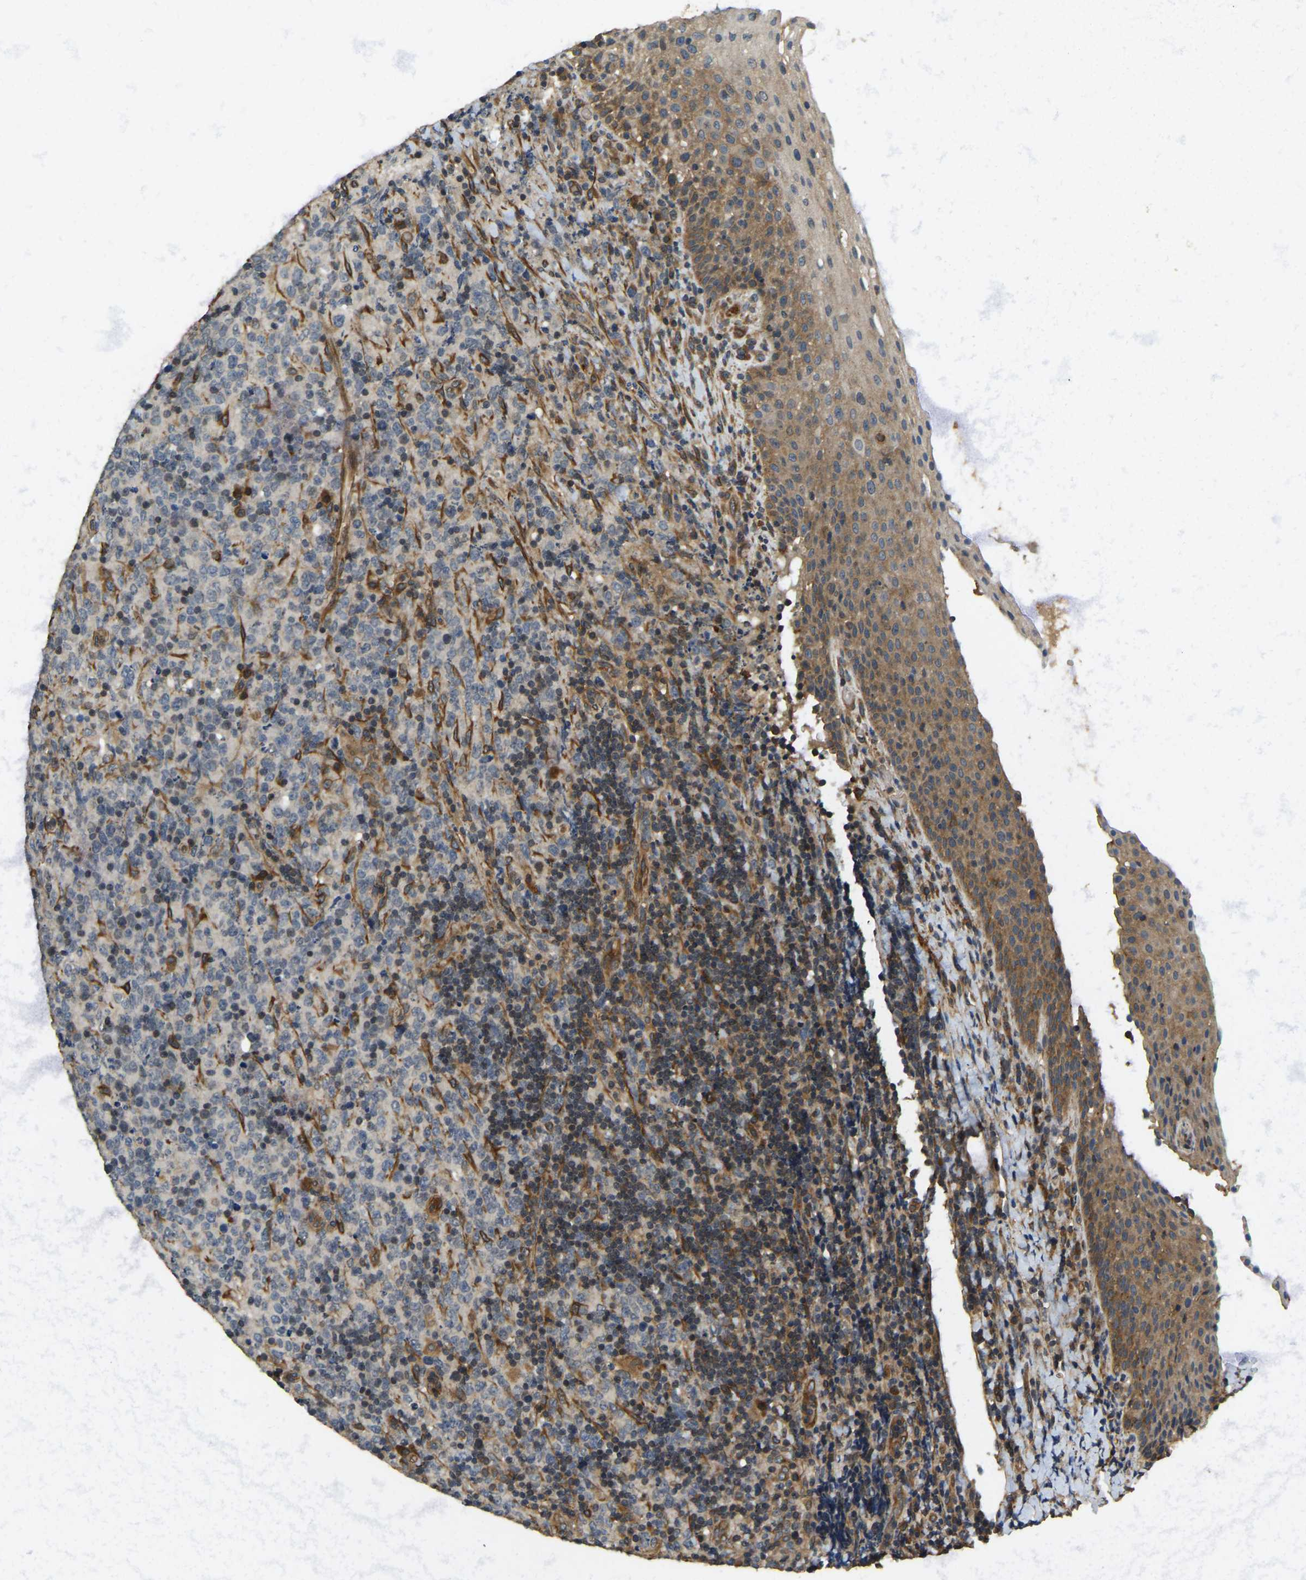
{"staining": {"intensity": "moderate", "quantity": "25%-75%", "location": "cytoplasmic/membranous"}, "tissue": "lymphoma", "cell_type": "Tumor cells", "image_type": "cancer", "snomed": [{"axis": "morphology", "description": "Malignant lymphoma, non-Hodgkin's type, High grade"}, {"axis": "topography", "description": "Tonsil"}], "caption": "Immunohistochemistry of human lymphoma demonstrates medium levels of moderate cytoplasmic/membranous staining in approximately 25%-75% of tumor cells.", "gene": "ERGIC1", "patient": {"sex": "female", "age": 36}}